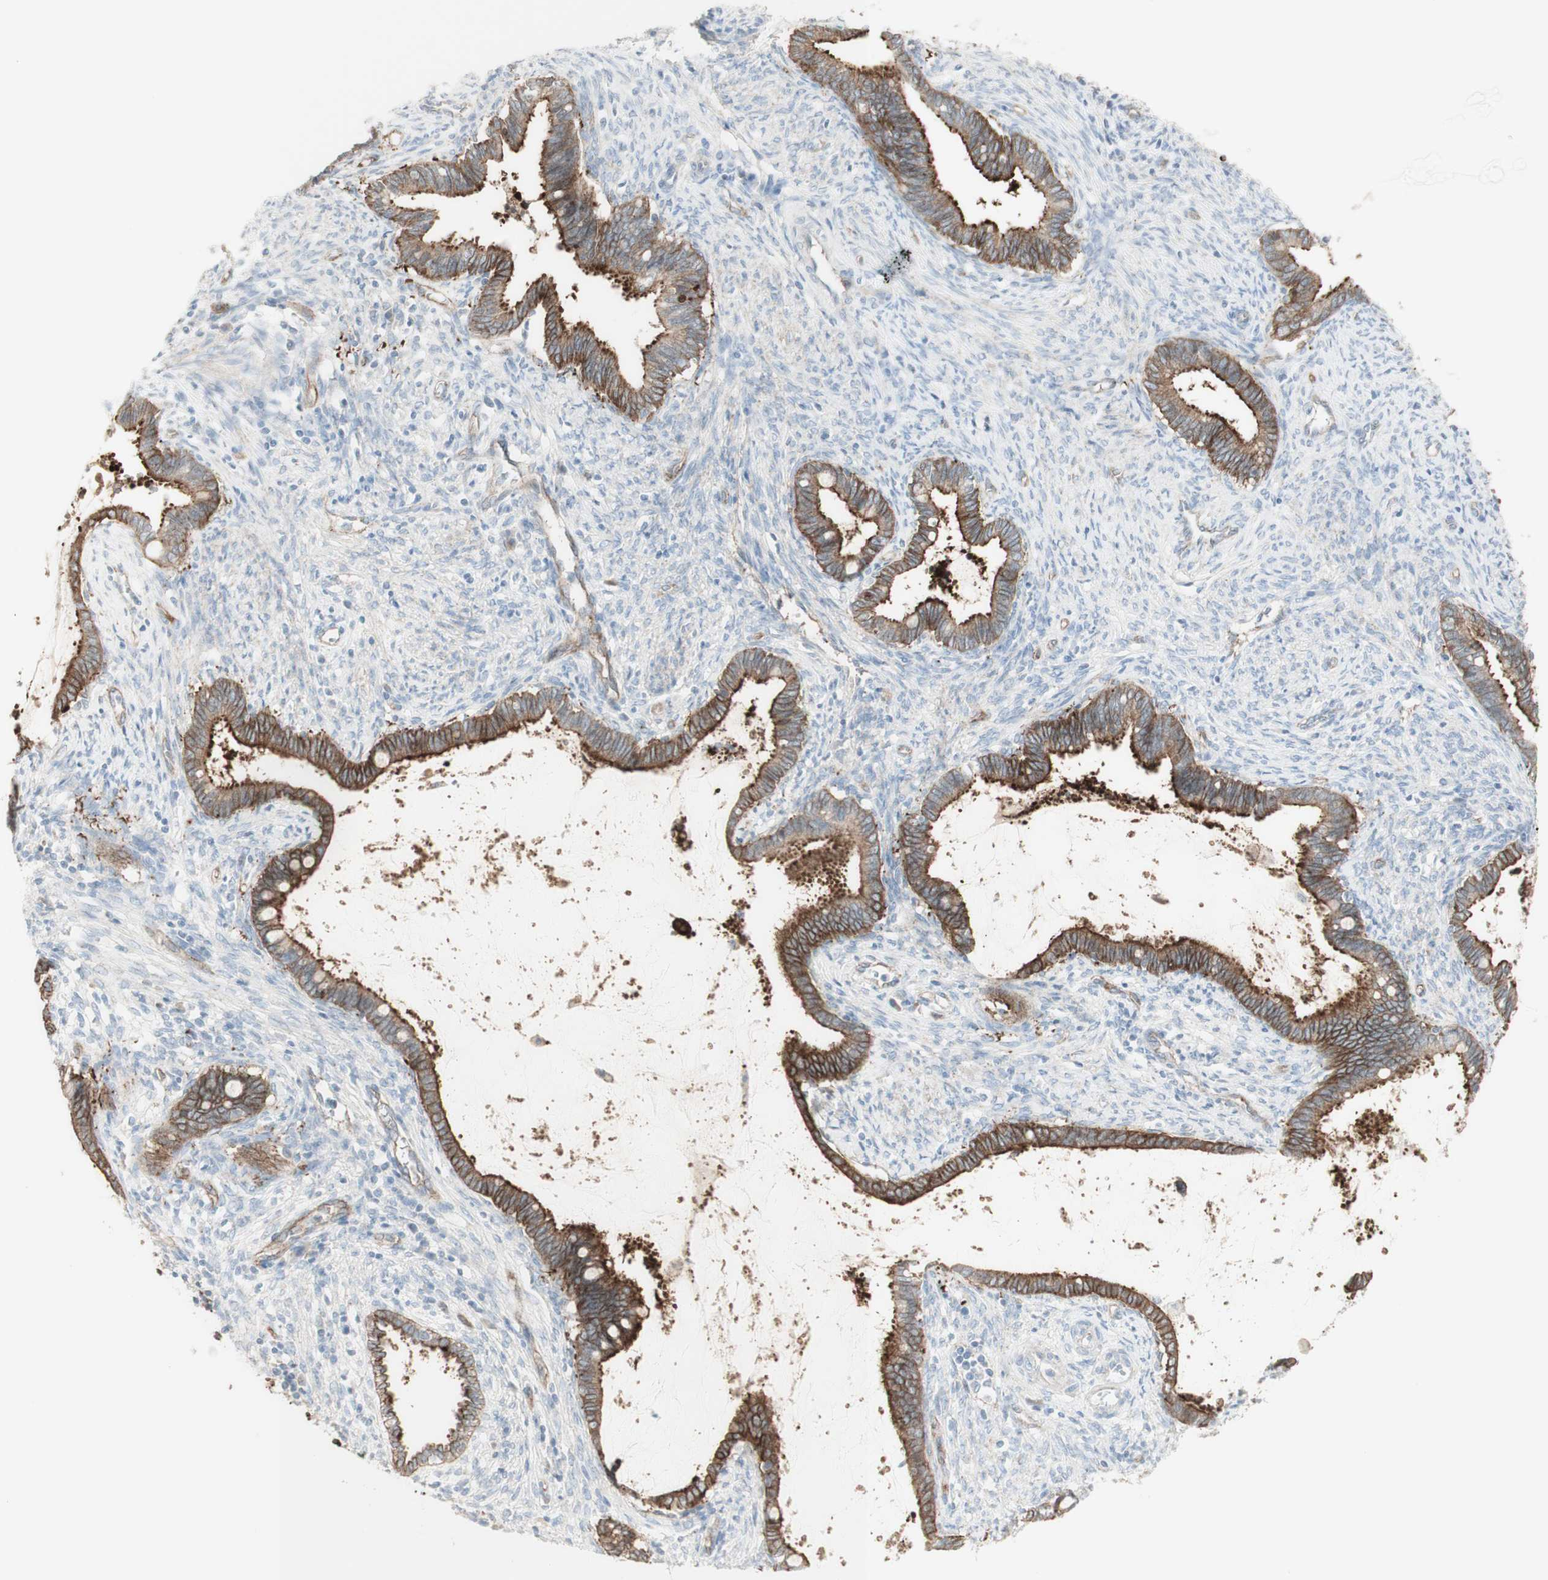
{"staining": {"intensity": "moderate", "quantity": "25%-75%", "location": "cytoplasmic/membranous"}, "tissue": "cervical cancer", "cell_type": "Tumor cells", "image_type": "cancer", "snomed": [{"axis": "morphology", "description": "Adenocarcinoma, NOS"}, {"axis": "topography", "description": "Cervix"}], "caption": "IHC histopathology image of cervical cancer stained for a protein (brown), which demonstrates medium levels of moderate cytoplasmic/membranous positivity in approximately 25%-75% of tumor cells.", "gene": "MYO6", "patient": {"sex": "female", "age": 44}}